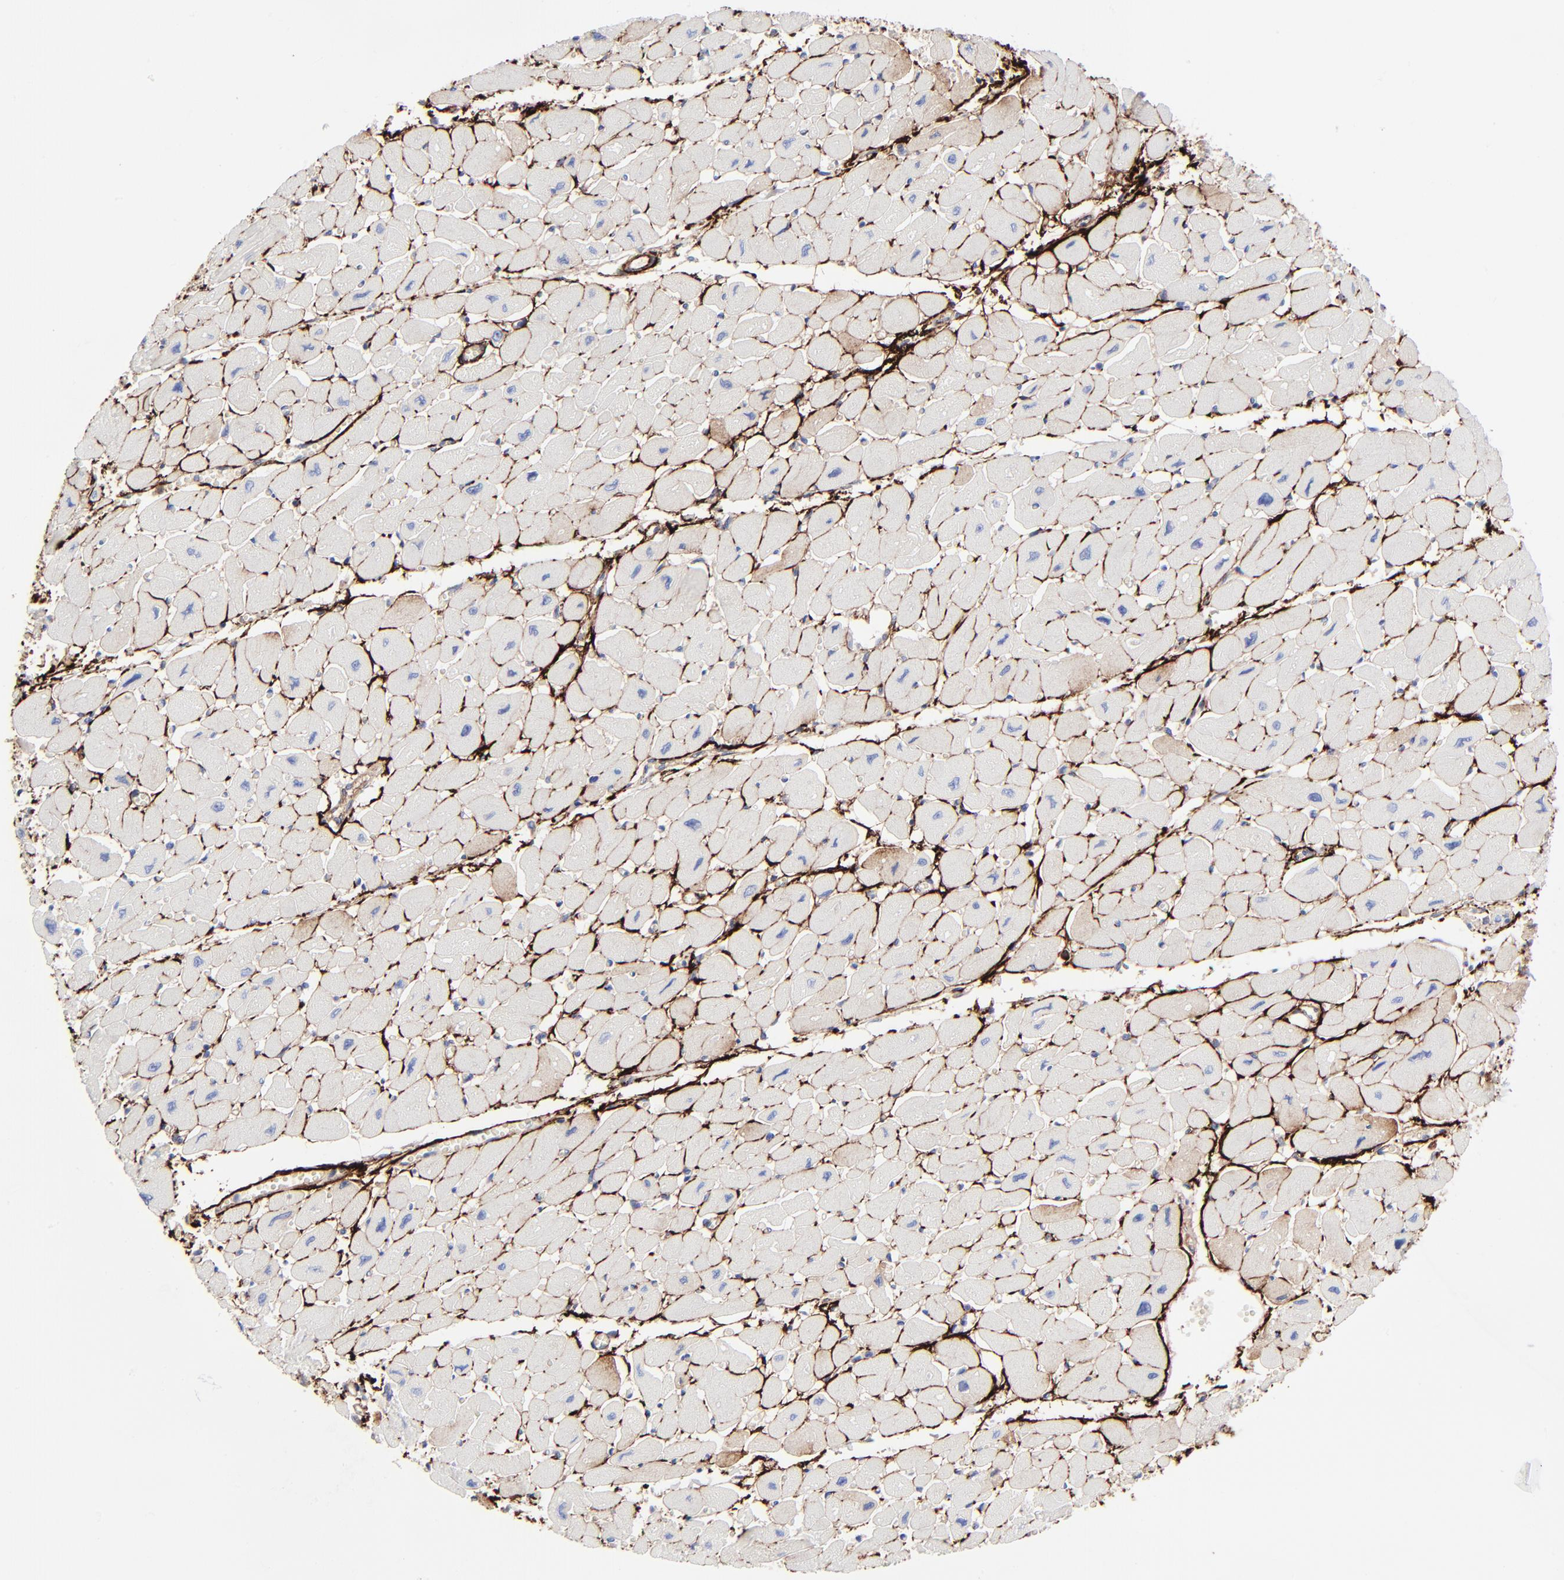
{"staining": {"intensity": "negative", "quantity": "none", "location": "none"}, "tissue": "heart muscle", "cell_type": "Cardiomyocytes", "image_type": "normal", "snomed": [{"axis": "morphology", "description": "Normal tissue, NOS"}, {"axis": "topography", "description": "Heart"}], "caption": "High magnification brightfield microscopy of normal heart muscle stained with DAB (brown) and counterstained with hematoxylin (blue): cardiomyocytes show no significant positivity.", "gene": "FBLN2", "patient": {"sex": "female", "age": 54}}